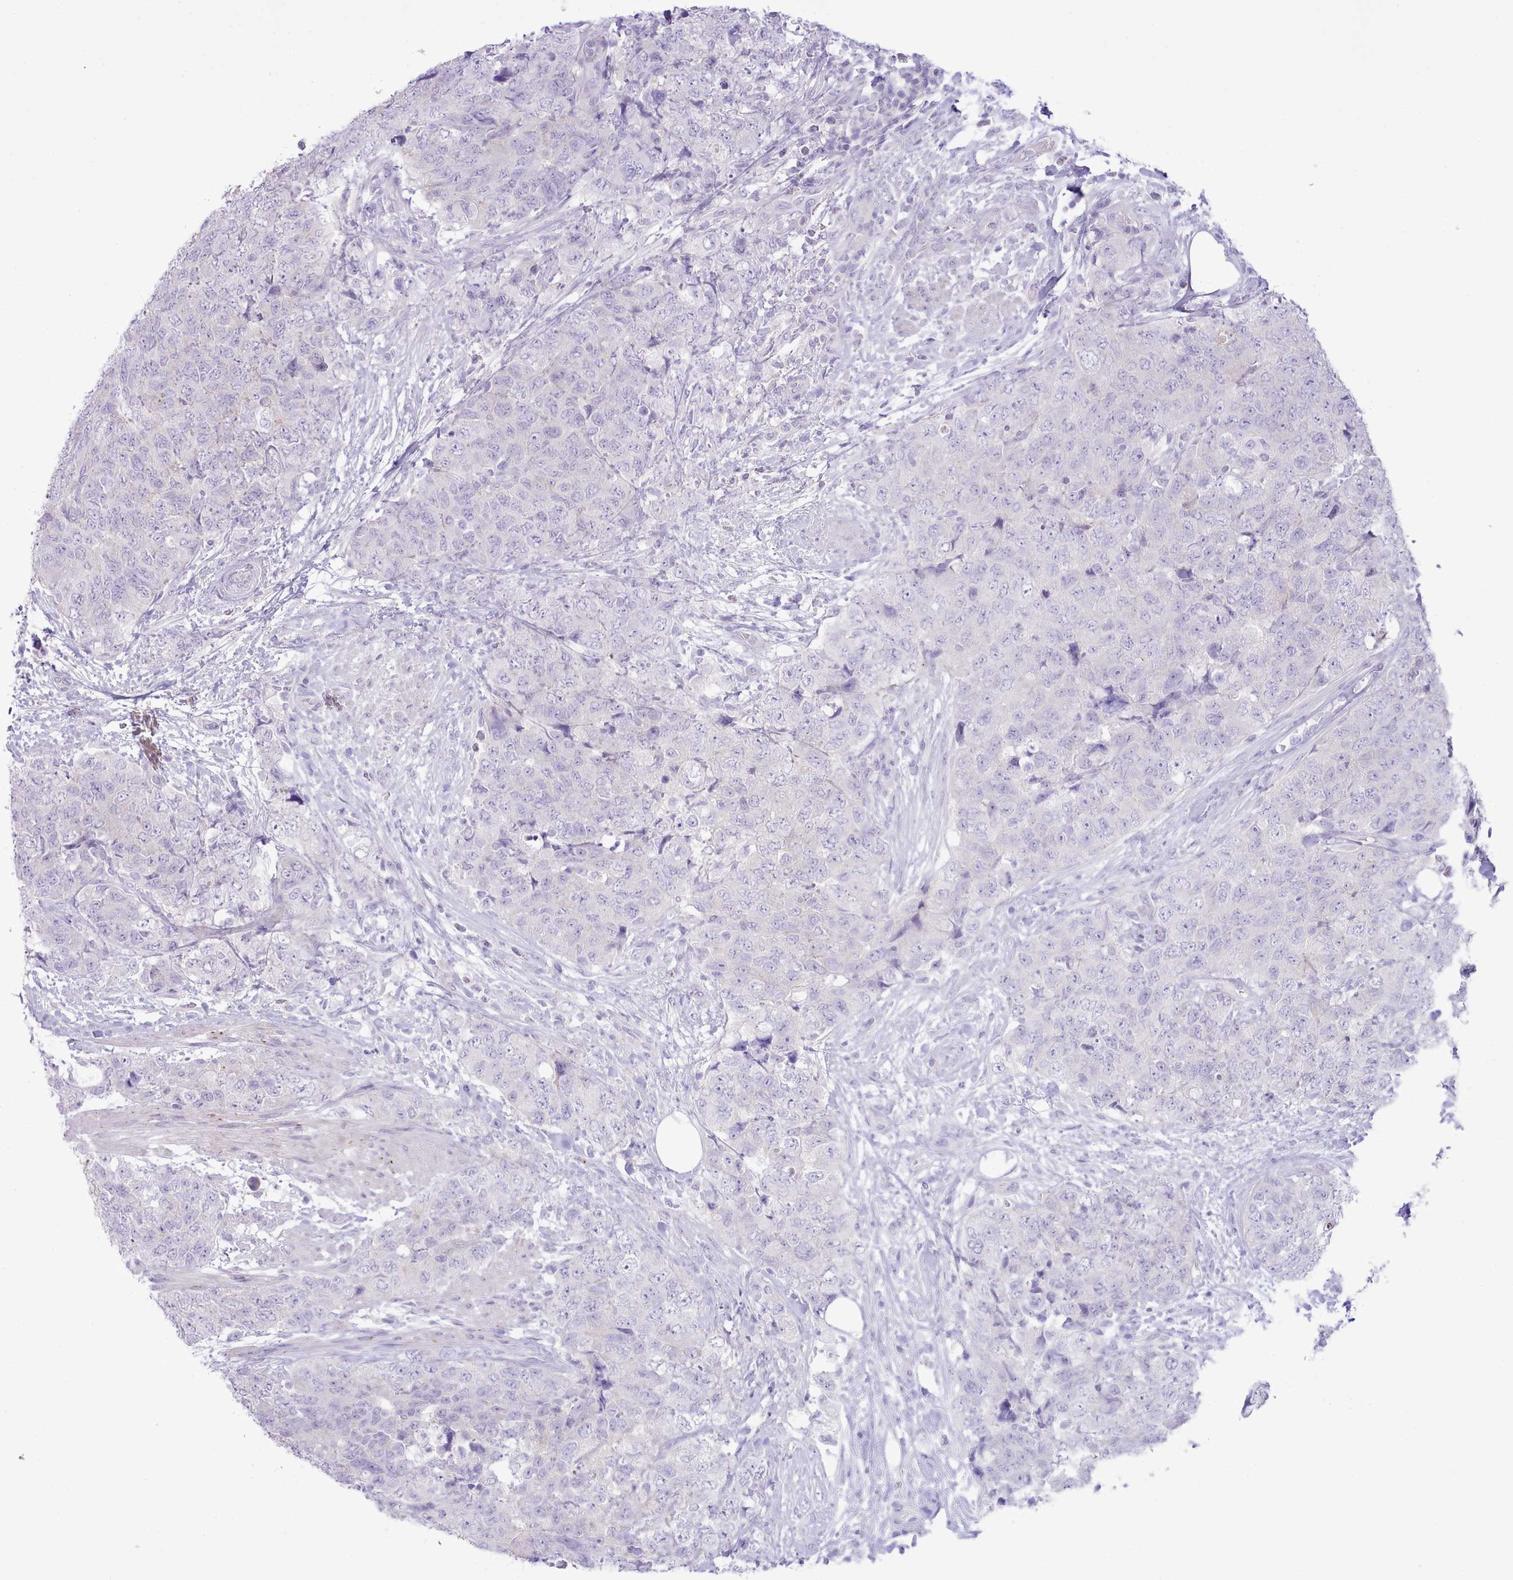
{"staining": {"intensity": "negative", "quantity": "none", "location": "none"}, "tissue": "urothelial cancer", "cell_type": "Tumor cells", "image_type": "cancer", "snomed": [{"axis": "morphology", "description": "Urothelial carcinoma, High grade"}, {"axis": "topography", "description": "Urinary bladder"}], "caption": "High power microscopy histopathology image of an IHC photomicrograph of high-grade urothelial carcinoma, revealing no significant positivity in tumor cells.", "gene": "MDFI", "patient": {"sex": "female", "age": 78}}